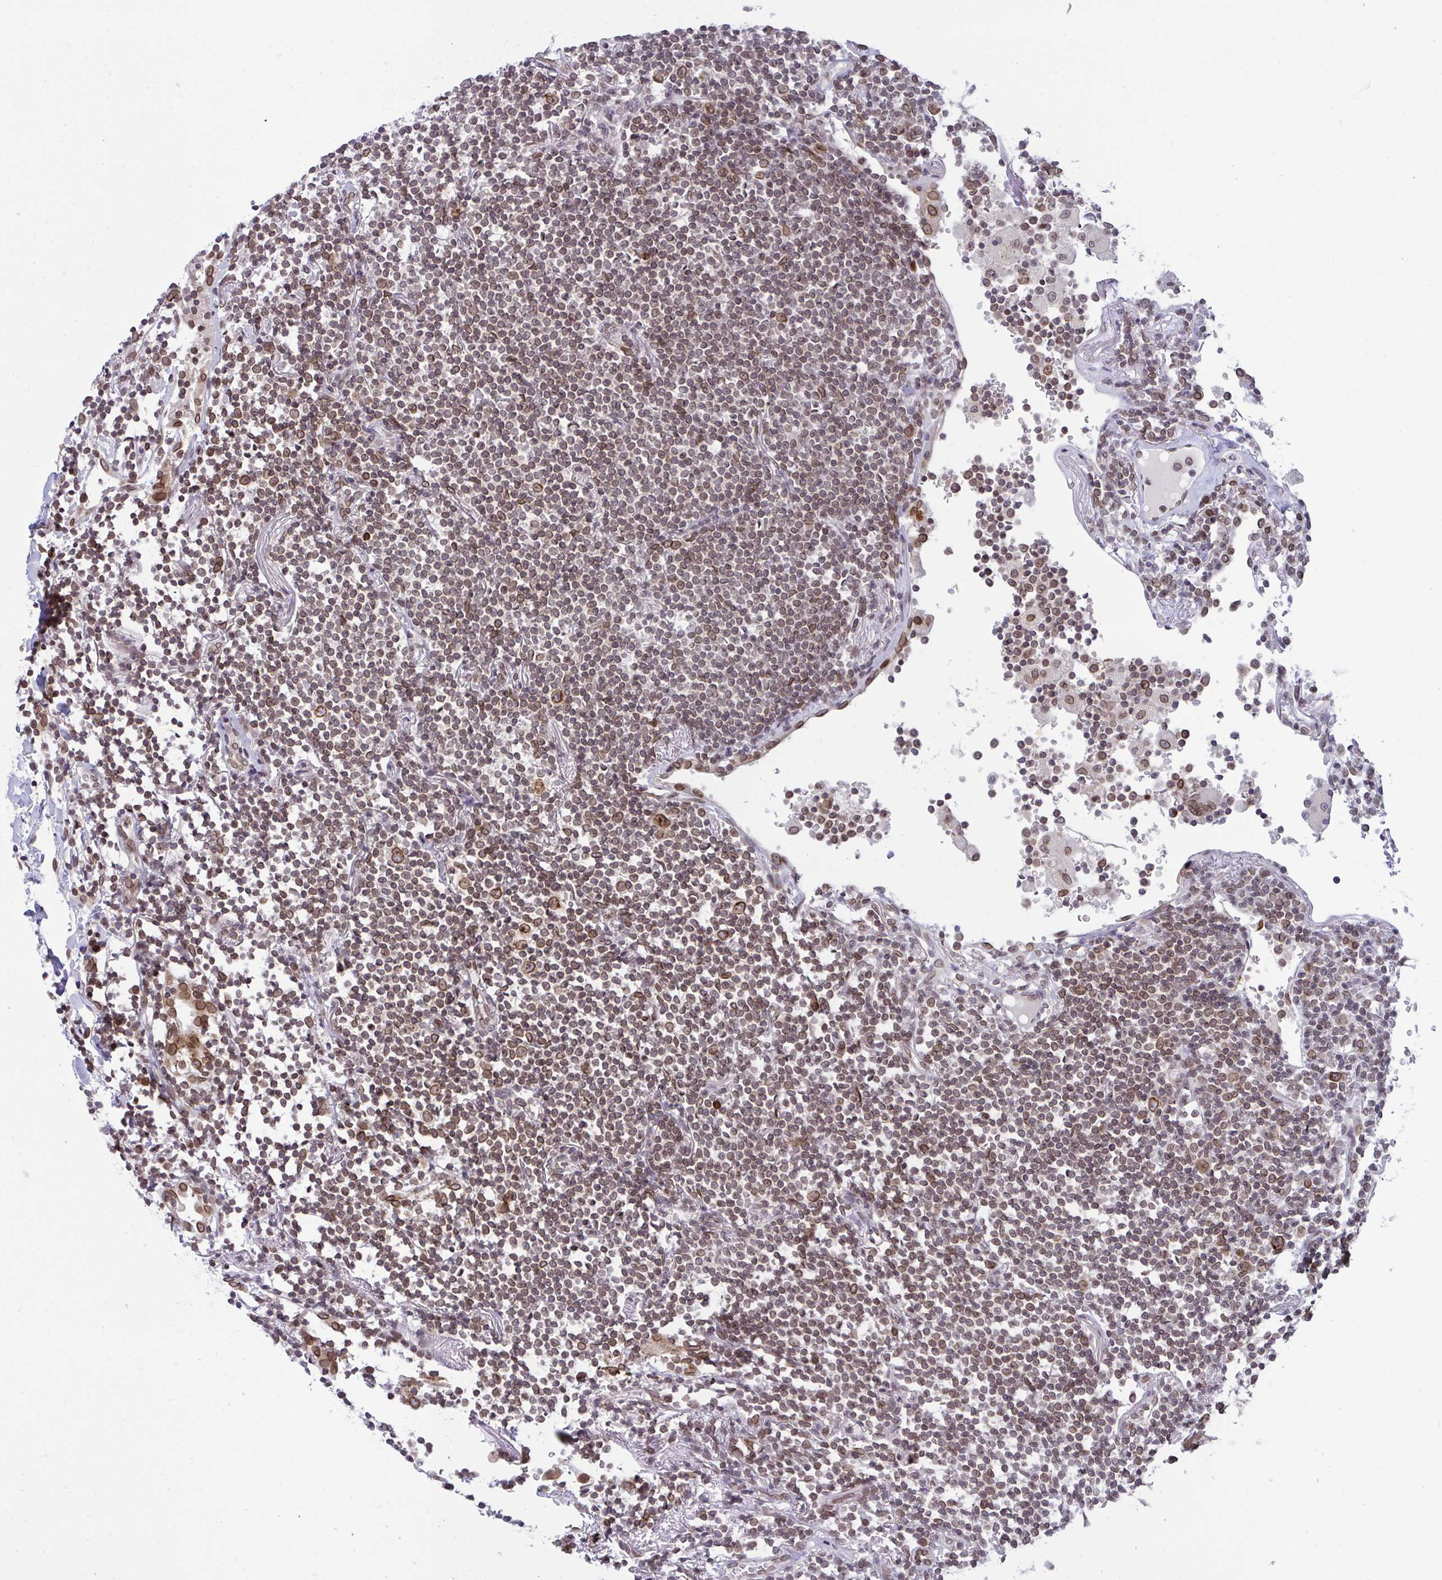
{"staining": {"intensity": "moderate", "quantity": ">75%", "location": "cytoplasmic/membranous,nuclear"}, "tissue": "lymphoma", "cell_type": "Tumor cells", "image_type": "cancer", "snomed": [{"axis": "morphology", "description": "Malignant lymphoma, non-Hodgkin's type, Low grade"}, {"axis": "topography", "description": "Lung"}], "caption": "Protein positivity by IHC shows moderate cytoplasmic/membranous and nuclear expression in about >75% of tumor cells in malignant lymphoma, non-Hodgkin's type (low-grade).", "gene": "RANBP2", "patient": {"sex": "female", "age": 71}}